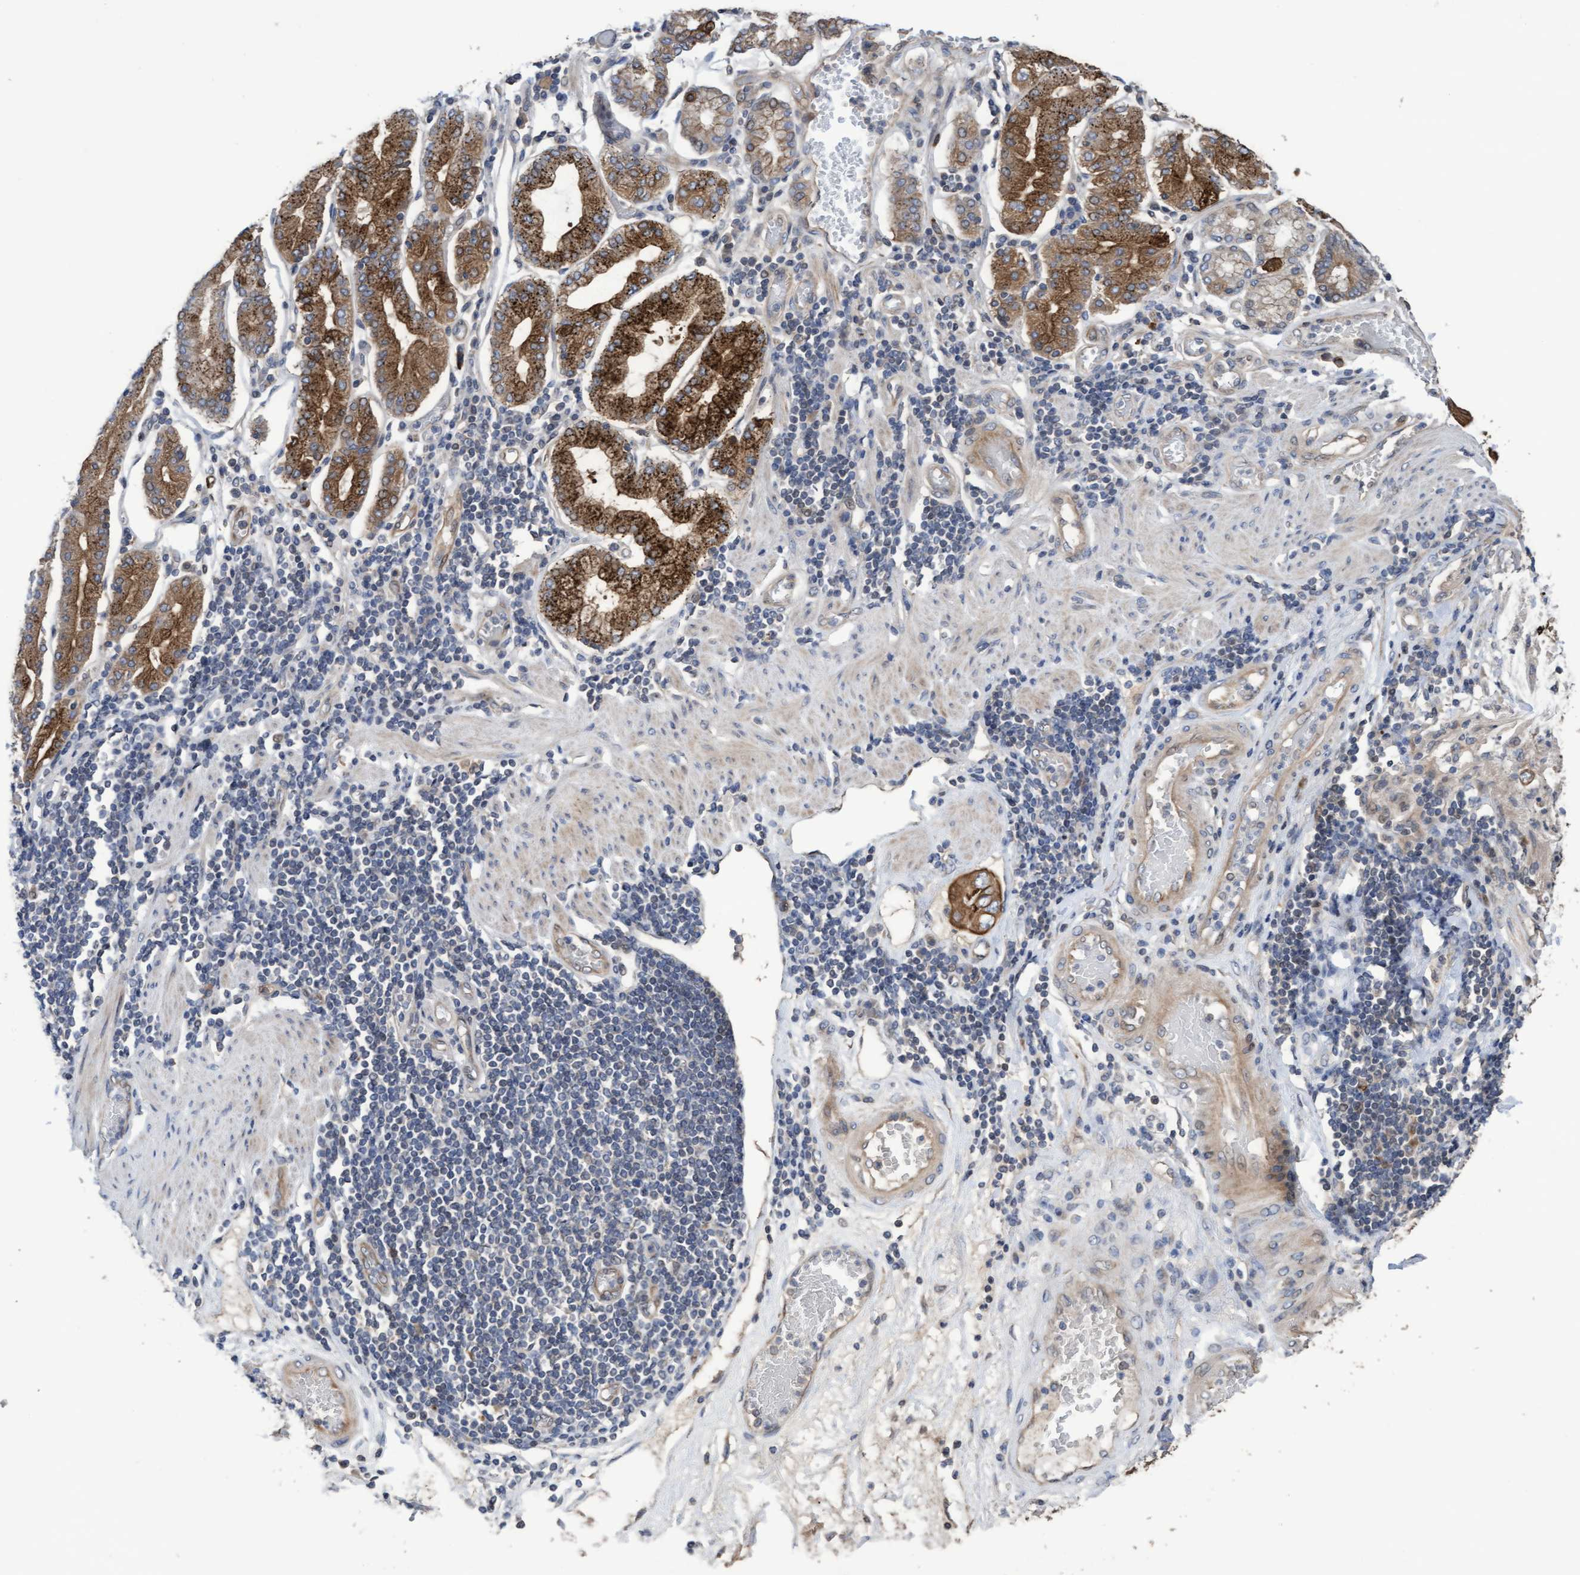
{"staining": {"intensity": "moderate", "quantity": ">75%", "location": "cytoplasmic/membranous"}, "tissue": "stomach cancer", "cell_type": "Tumor cells", "image_type": "cancer", "snomed": [{"axis": "morphology", "description": "Adenocarcinoma, NOS"}, {"axis": "topography", "description": "Stomach"}], "caption": "High-magnification brightfield microscopy of adenocarcinoma (stomach) stained with DAB (brown) and counterstained with hematoxylin (blue). tumor cells exhibit moderate cytoplasmic/membranous expression is appreciated in about>75% of cells. The protein of interest is stained brown, and the nuclei are stained in blue (DAB (3,3'-diaminobenzidine) IHC with brightfield microscopy, high magnification).", "gene": "KRT24", "patient": {"sex": "female", "age": 73}}